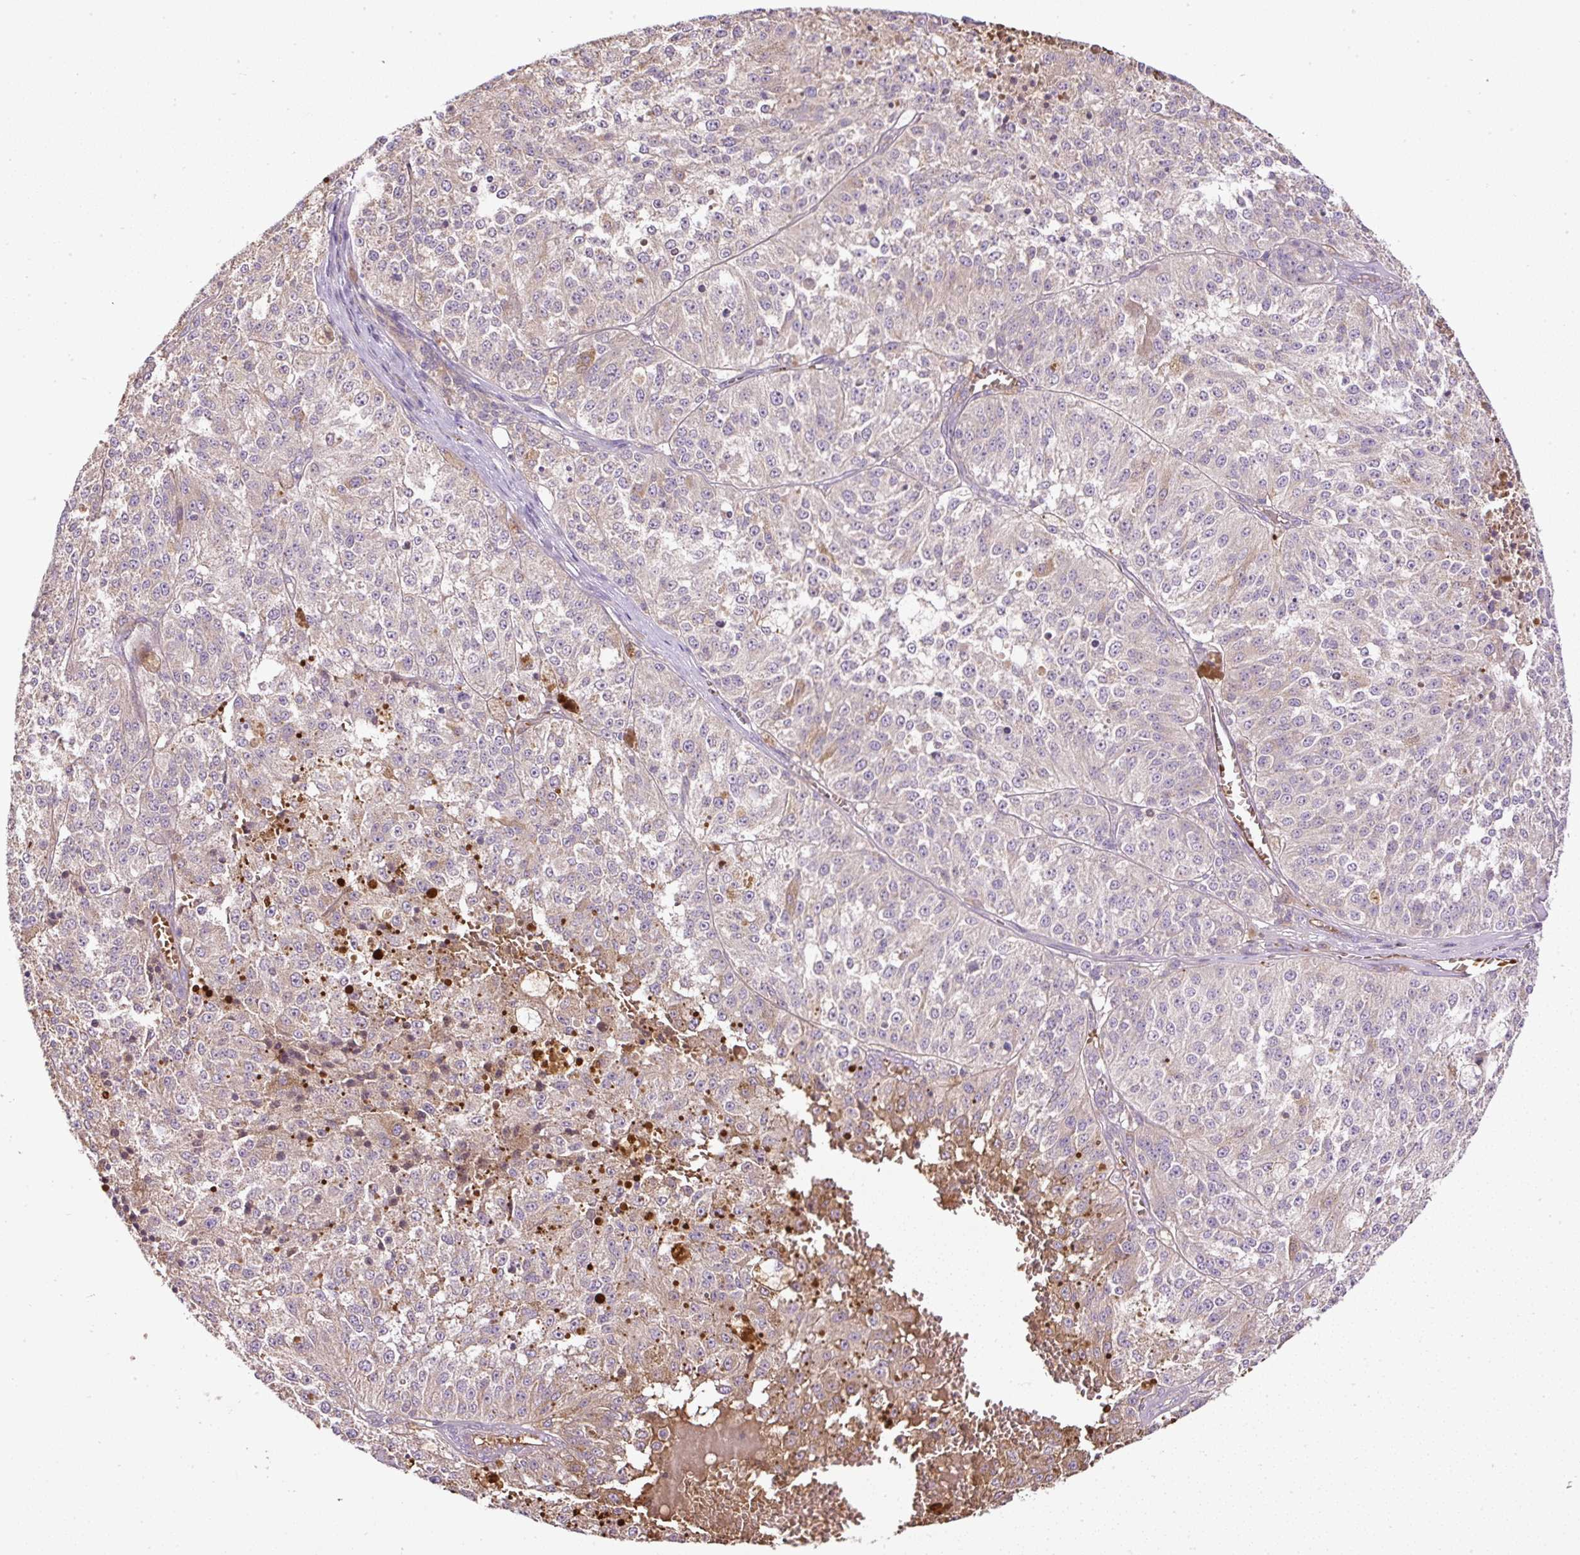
{"staining": {"intensity": "negative", "quantity": "none", "location": "none"}, "tissue": "melanoma", "cell_type": "Tumor cells", "image_type": "cancer", "snomed": [{"axis": "morphology", "description": "Malignant melanoma, NOS"}, {"axis": "topography", "description": "Skin"}], "caption": "Immunohistochemistry (IHC) of human malignant melanoma reveals no staining in tumor cells.", "gene": "CXCL13", "patient": {"sex": "female", "age": 64}}